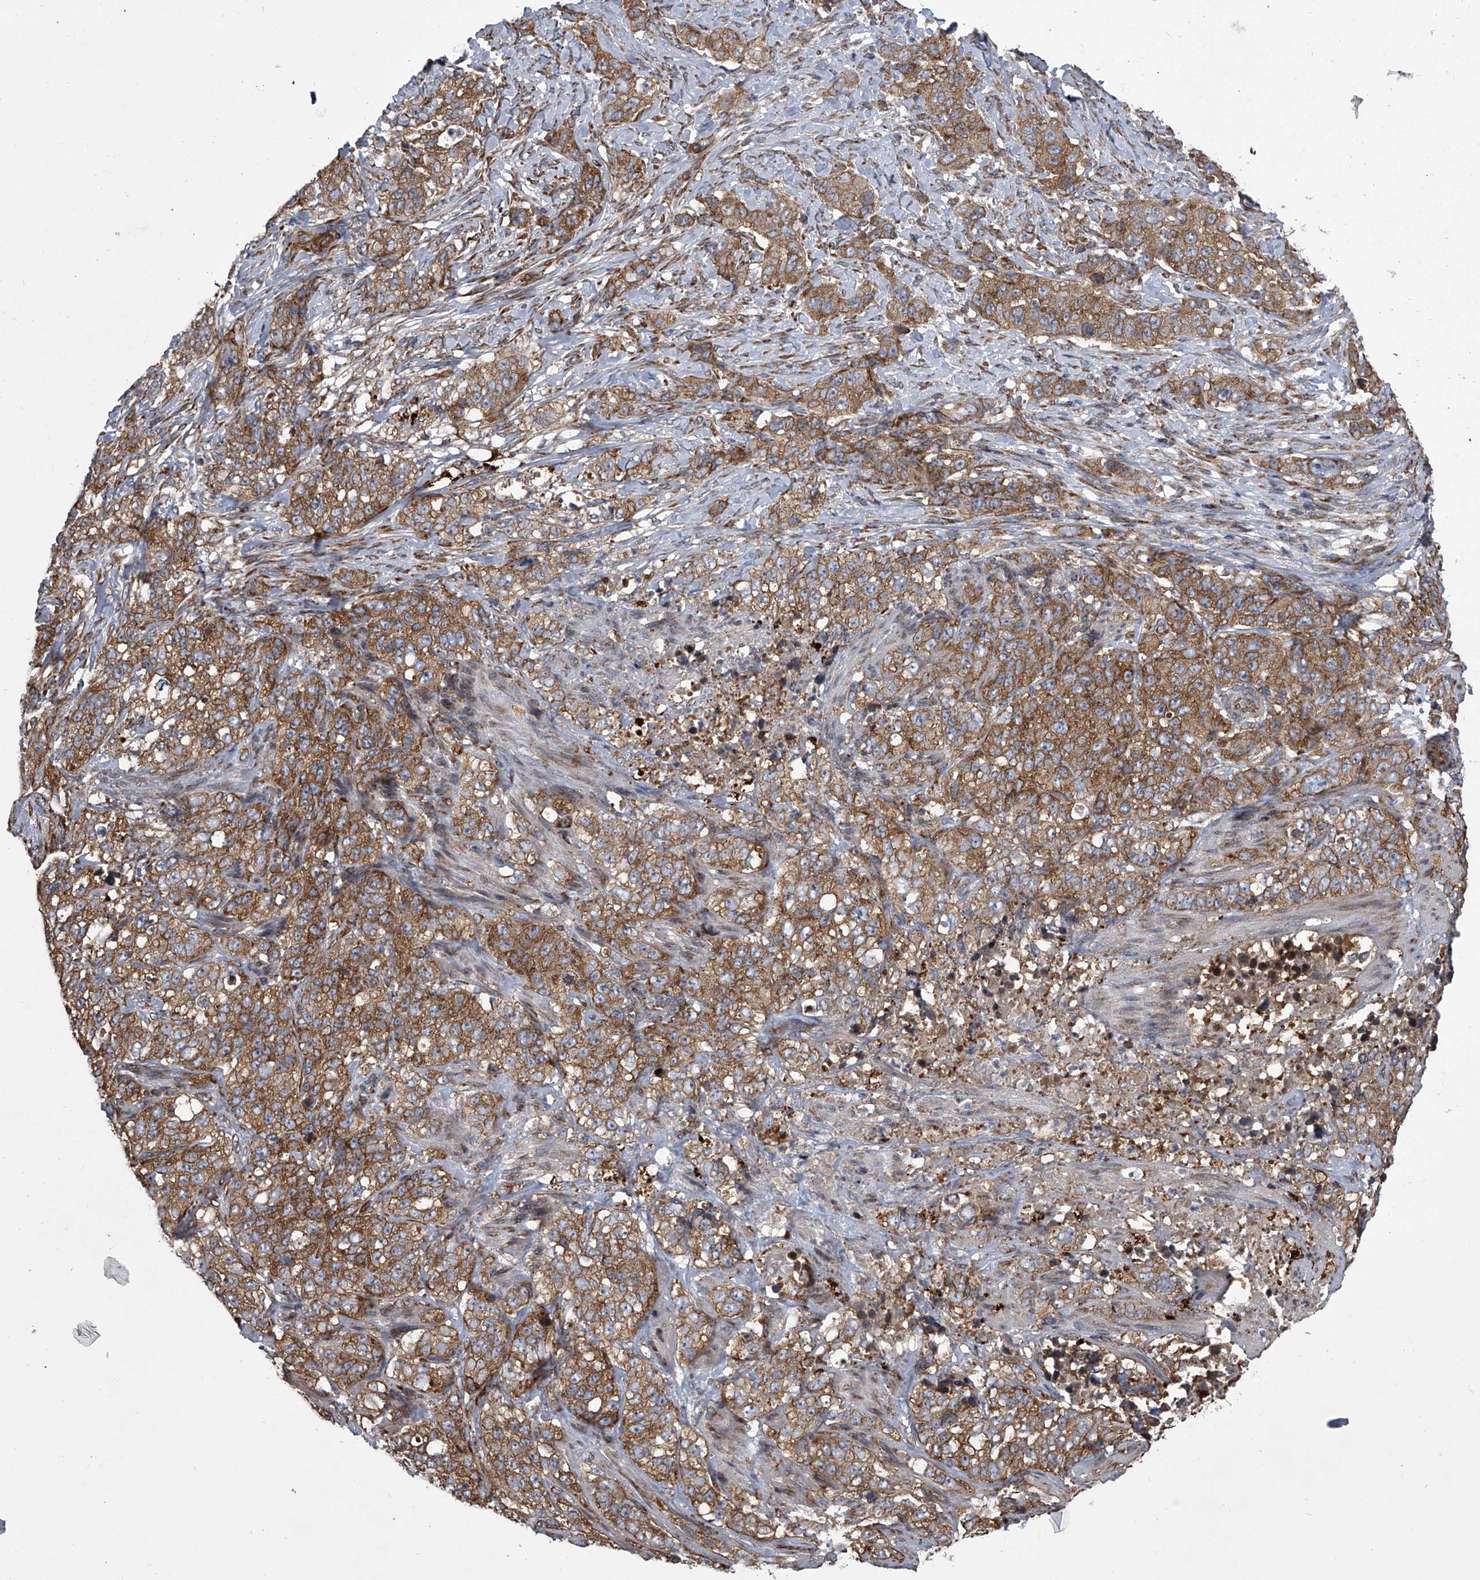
{"staining": {"intensity": "moderate", "quantity": ">75%", "location": "cytoplasmic/membranous"}, "tissue": "stomach cancer", "cell_type": "Tumor cells", "image_type": "cancer", "snomed": [{"axis": "morphology", "description": "Adenocarcinoma, NOS"}, {"axis": "topography", "description": "Stomach"}], "caption": "Stomach cancer stained with a protein marker demonstrates moderate staining in tumor cells.", "gene": "ZC3H15", "patient": {"sex": "male", "age": 48}}